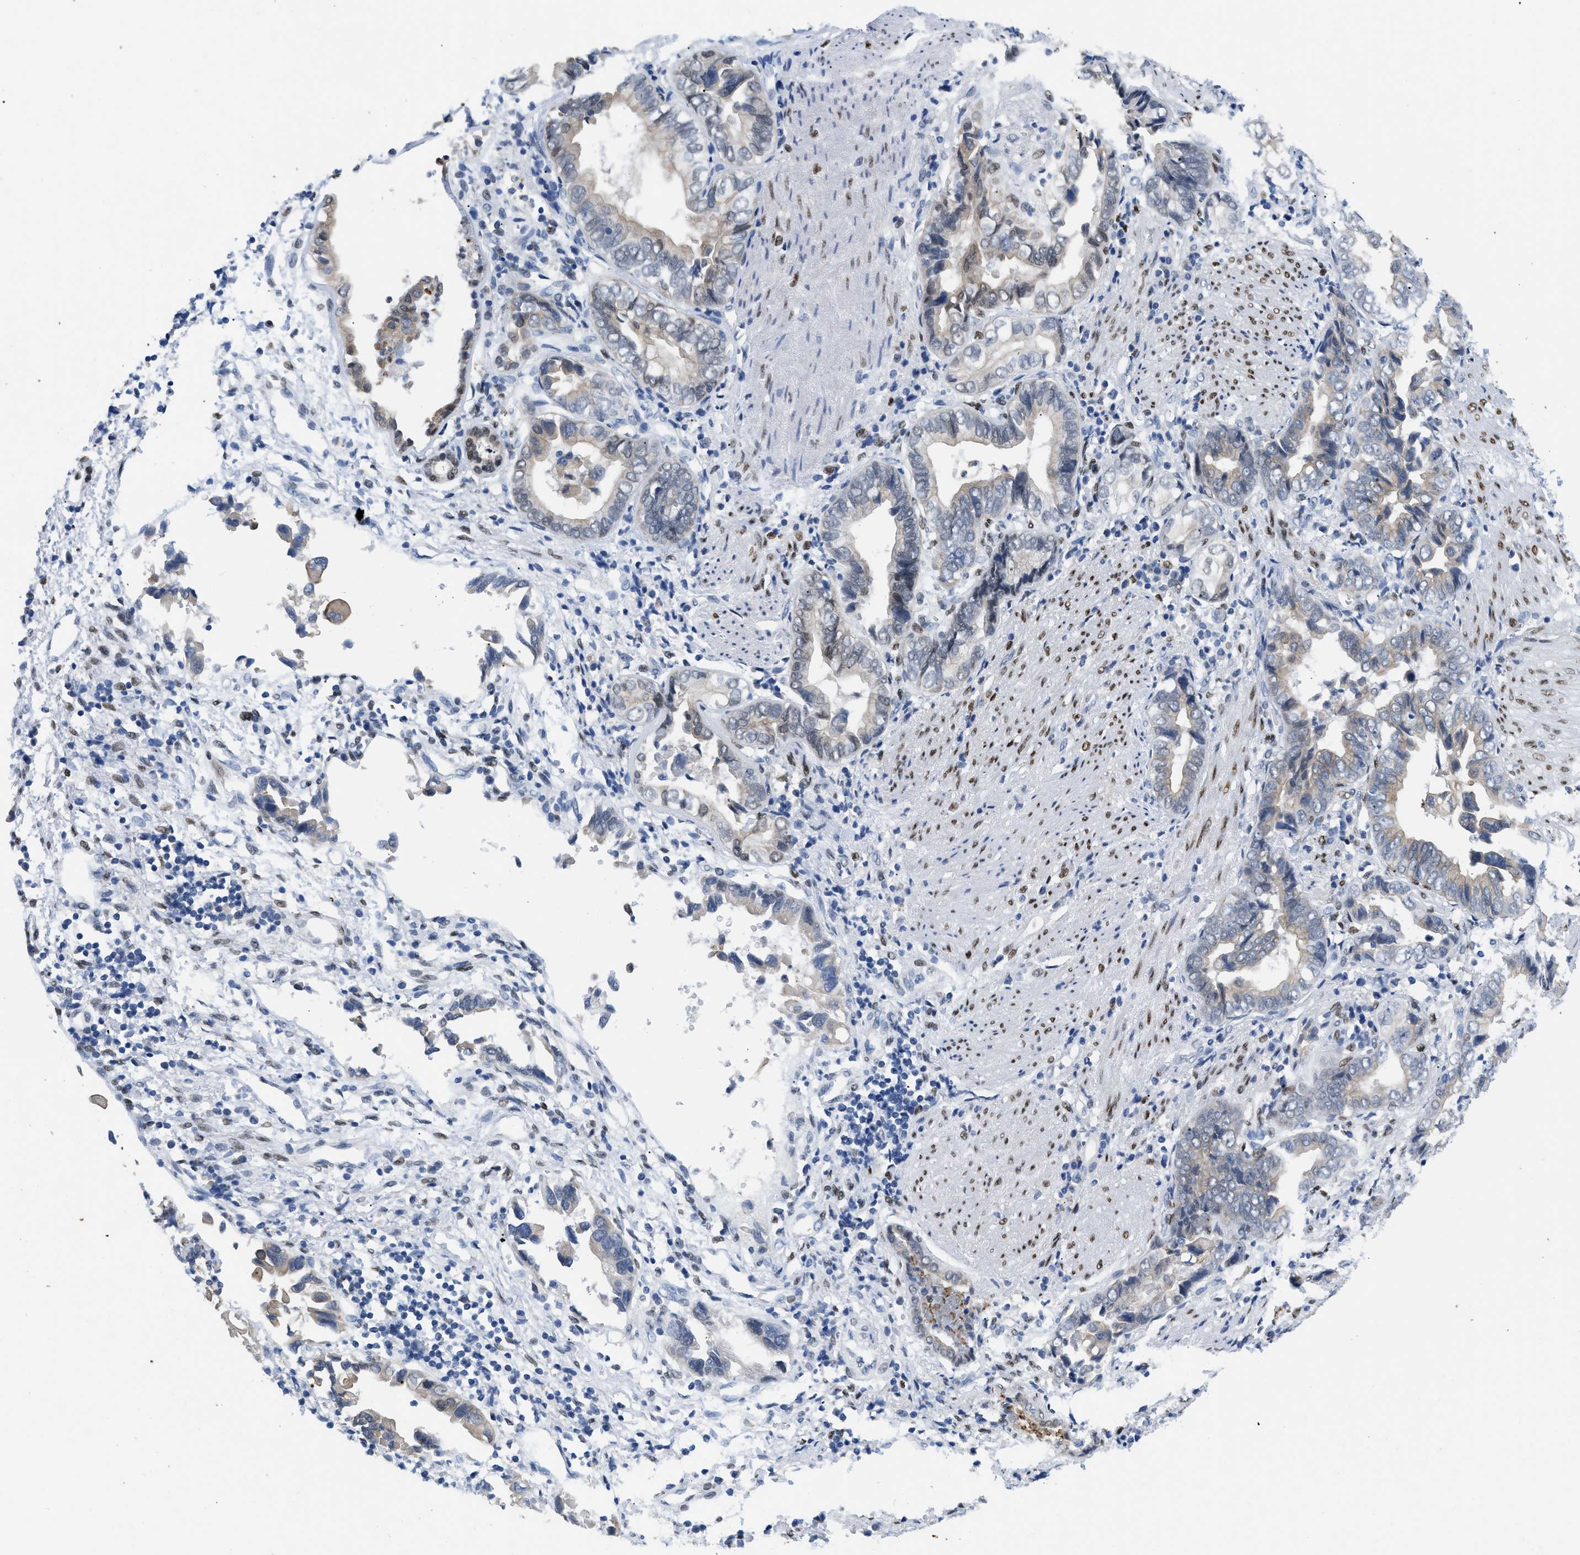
{"staining": {"intensity": "weak", "quantity": "25%-75%", "location": "cytoplasmic/membranous"}, "tissue": "liver cancer", "cell_type": "Tumor cells", "image_type": "cancer", "snomed": [{"axis": "morphology", "description": "Cholangiocarcinoma"}, {"axis": "topography", "description": "Liver"}], "caption": "Protein analysis of cholangiocarcinoma (liver) tissue demonstrates weak cytoplasmic/membranous staining in approximately 25%-75% of tumor cells.", "gene": "NFIX", "patient": {"sex": "female", "age": 79}}